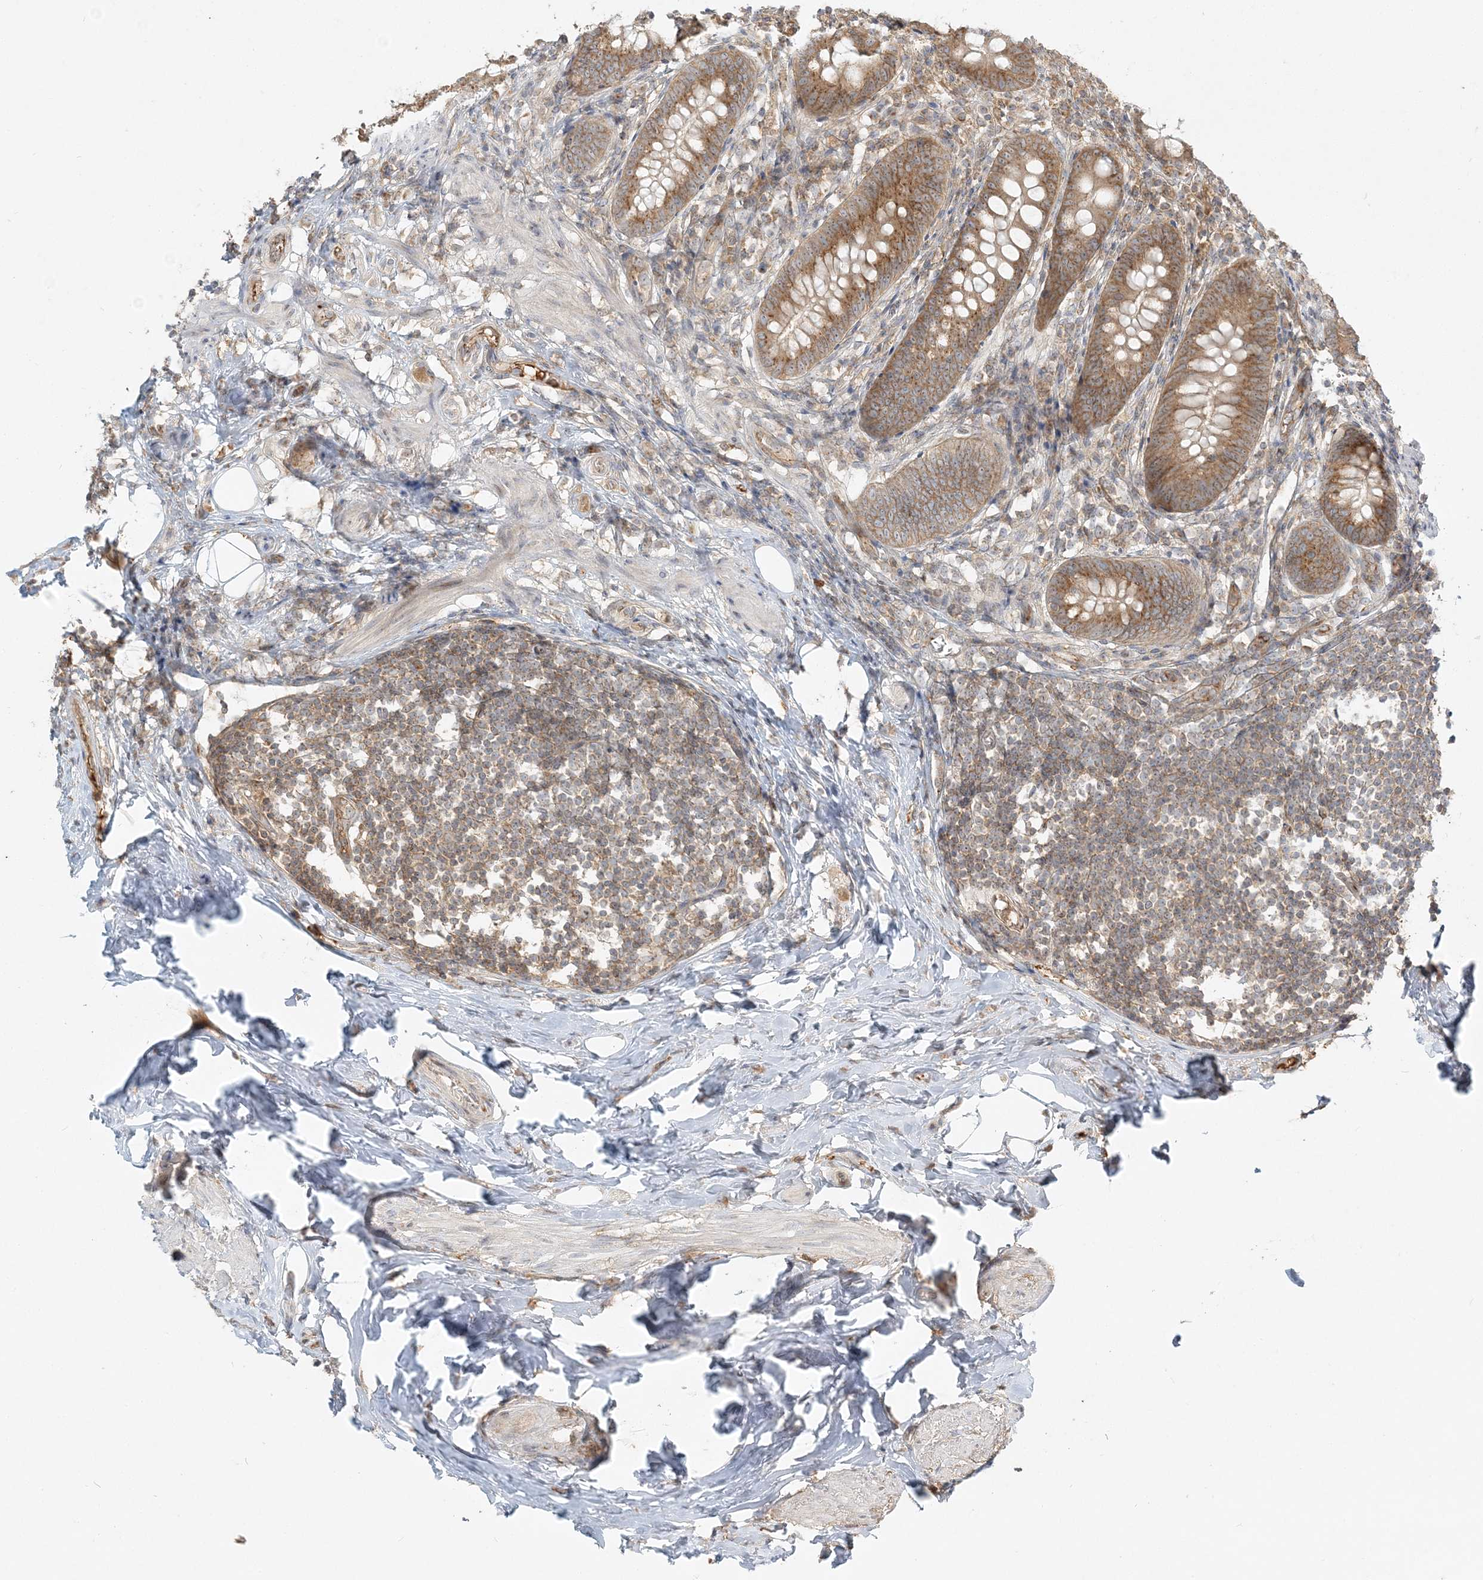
{"staining": {"intensity": "moderate", "quantity": ">75%", "location": "cytoplasmic/membranous"}, "tissue": "appendix", "cell_type": "Glandular cells", "image_type": "normal", "snomed": [{"axis": "morphology", "description": "Normal tissue, NOS"}, {"axis": "topography", "description": "Appendix"}], "caption": "Protein positivity by IHC demonstrates moderate cytoplasmic/membranous expression in approximately >75% of glandular cells in normal appendix.", "gene": "AP1AR", "patient": {"sex": "female", "age": 62}}